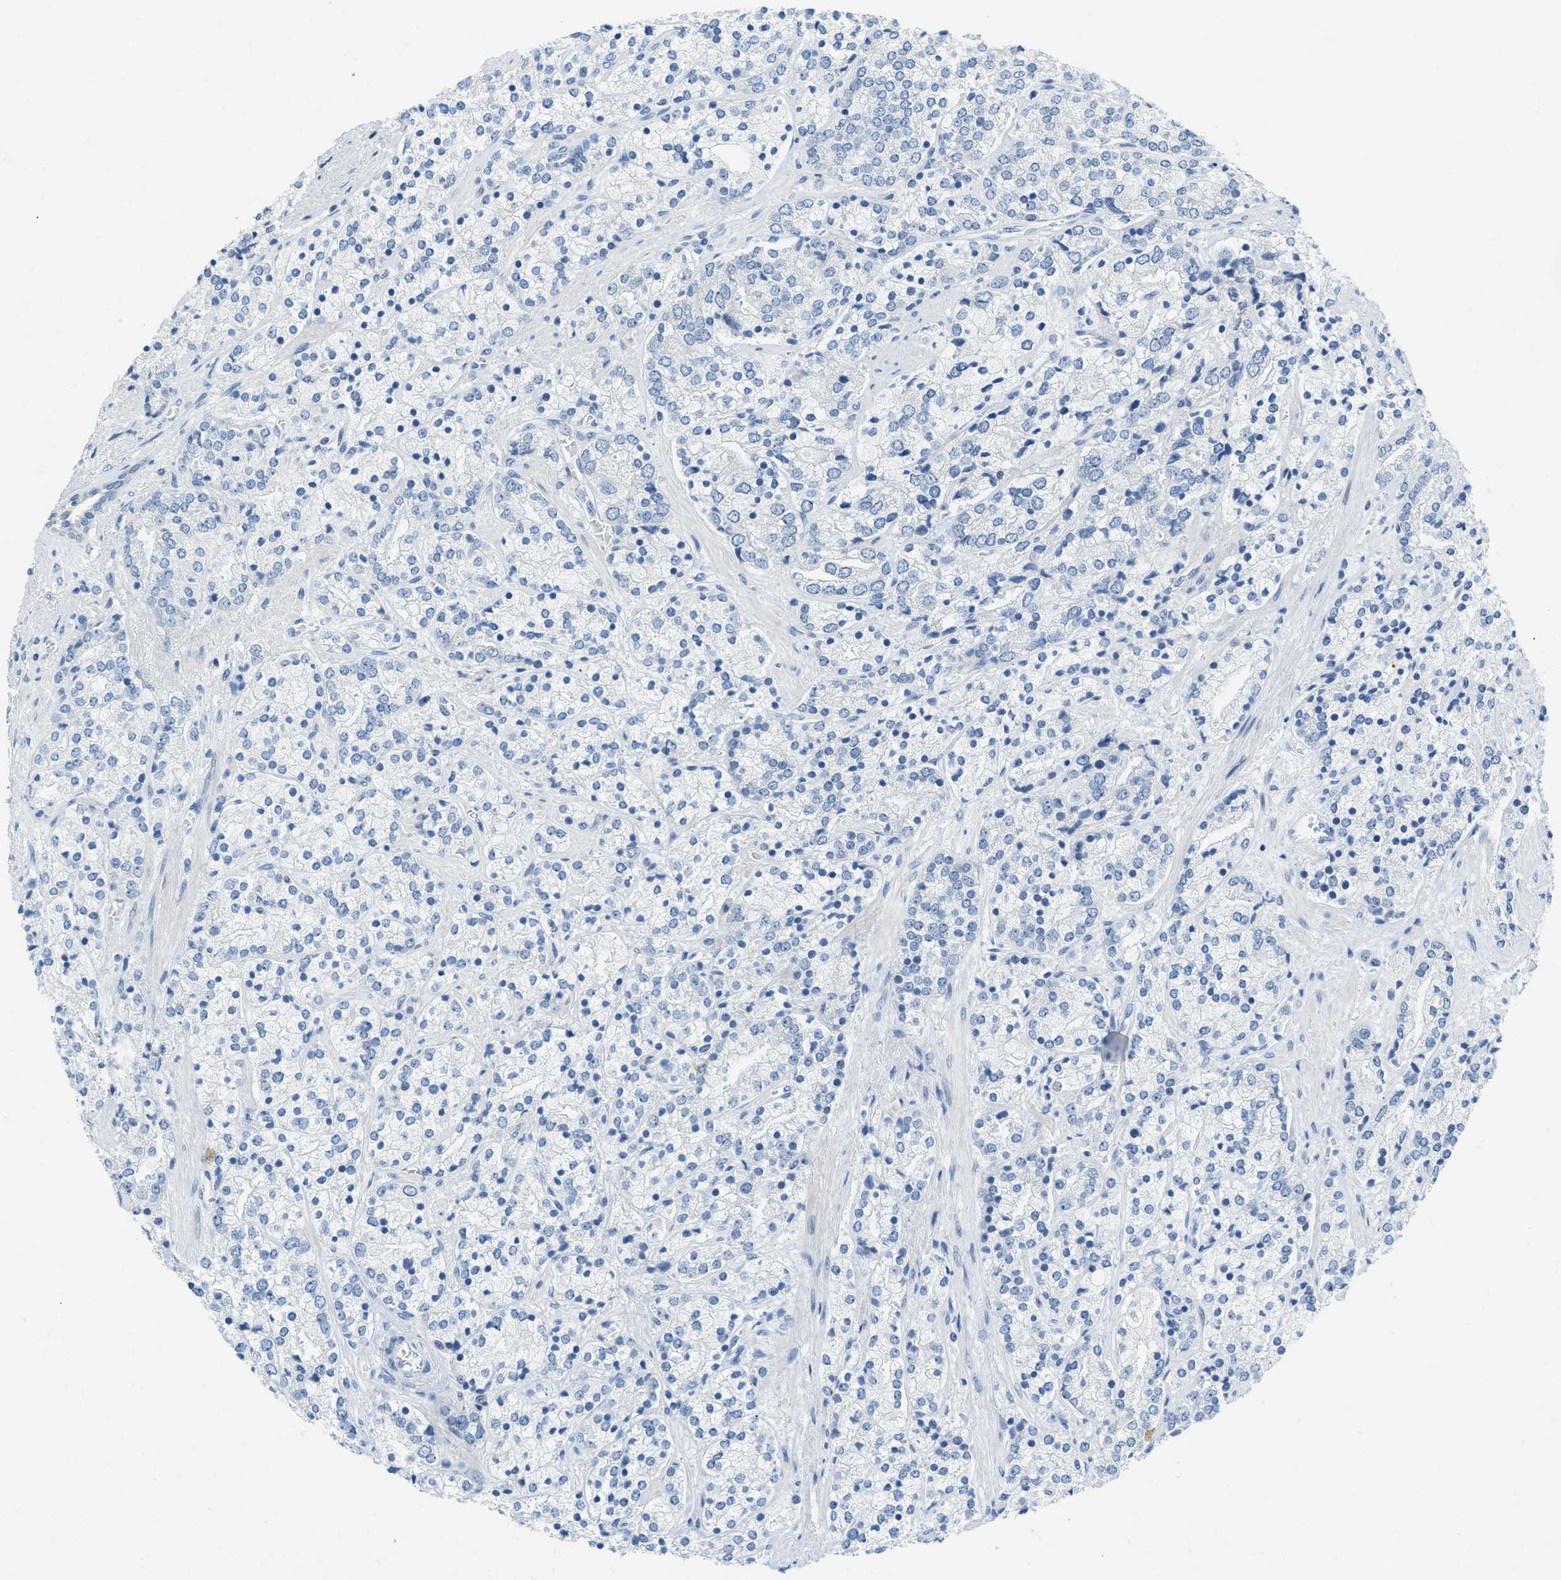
{"staining": {"intensity": "negative", "quantity": "none", "location": "none"}, "tissue": "prostate cancer", "cell_type": "Tumor cells", "image_type": "cancer", "snomed": [{"axis": "morphology", "description": "Adenocarcinoma, High grade"}, {"axis": "topography", "description": "Prostate"}], "caption": "DAB immunohistochemical staining of prostate adenocarcinoma (high-grade) reveals no significant expression in tumor cells.", "gene": "HSF2", "patient": {"sex": "male", "age": 71}}